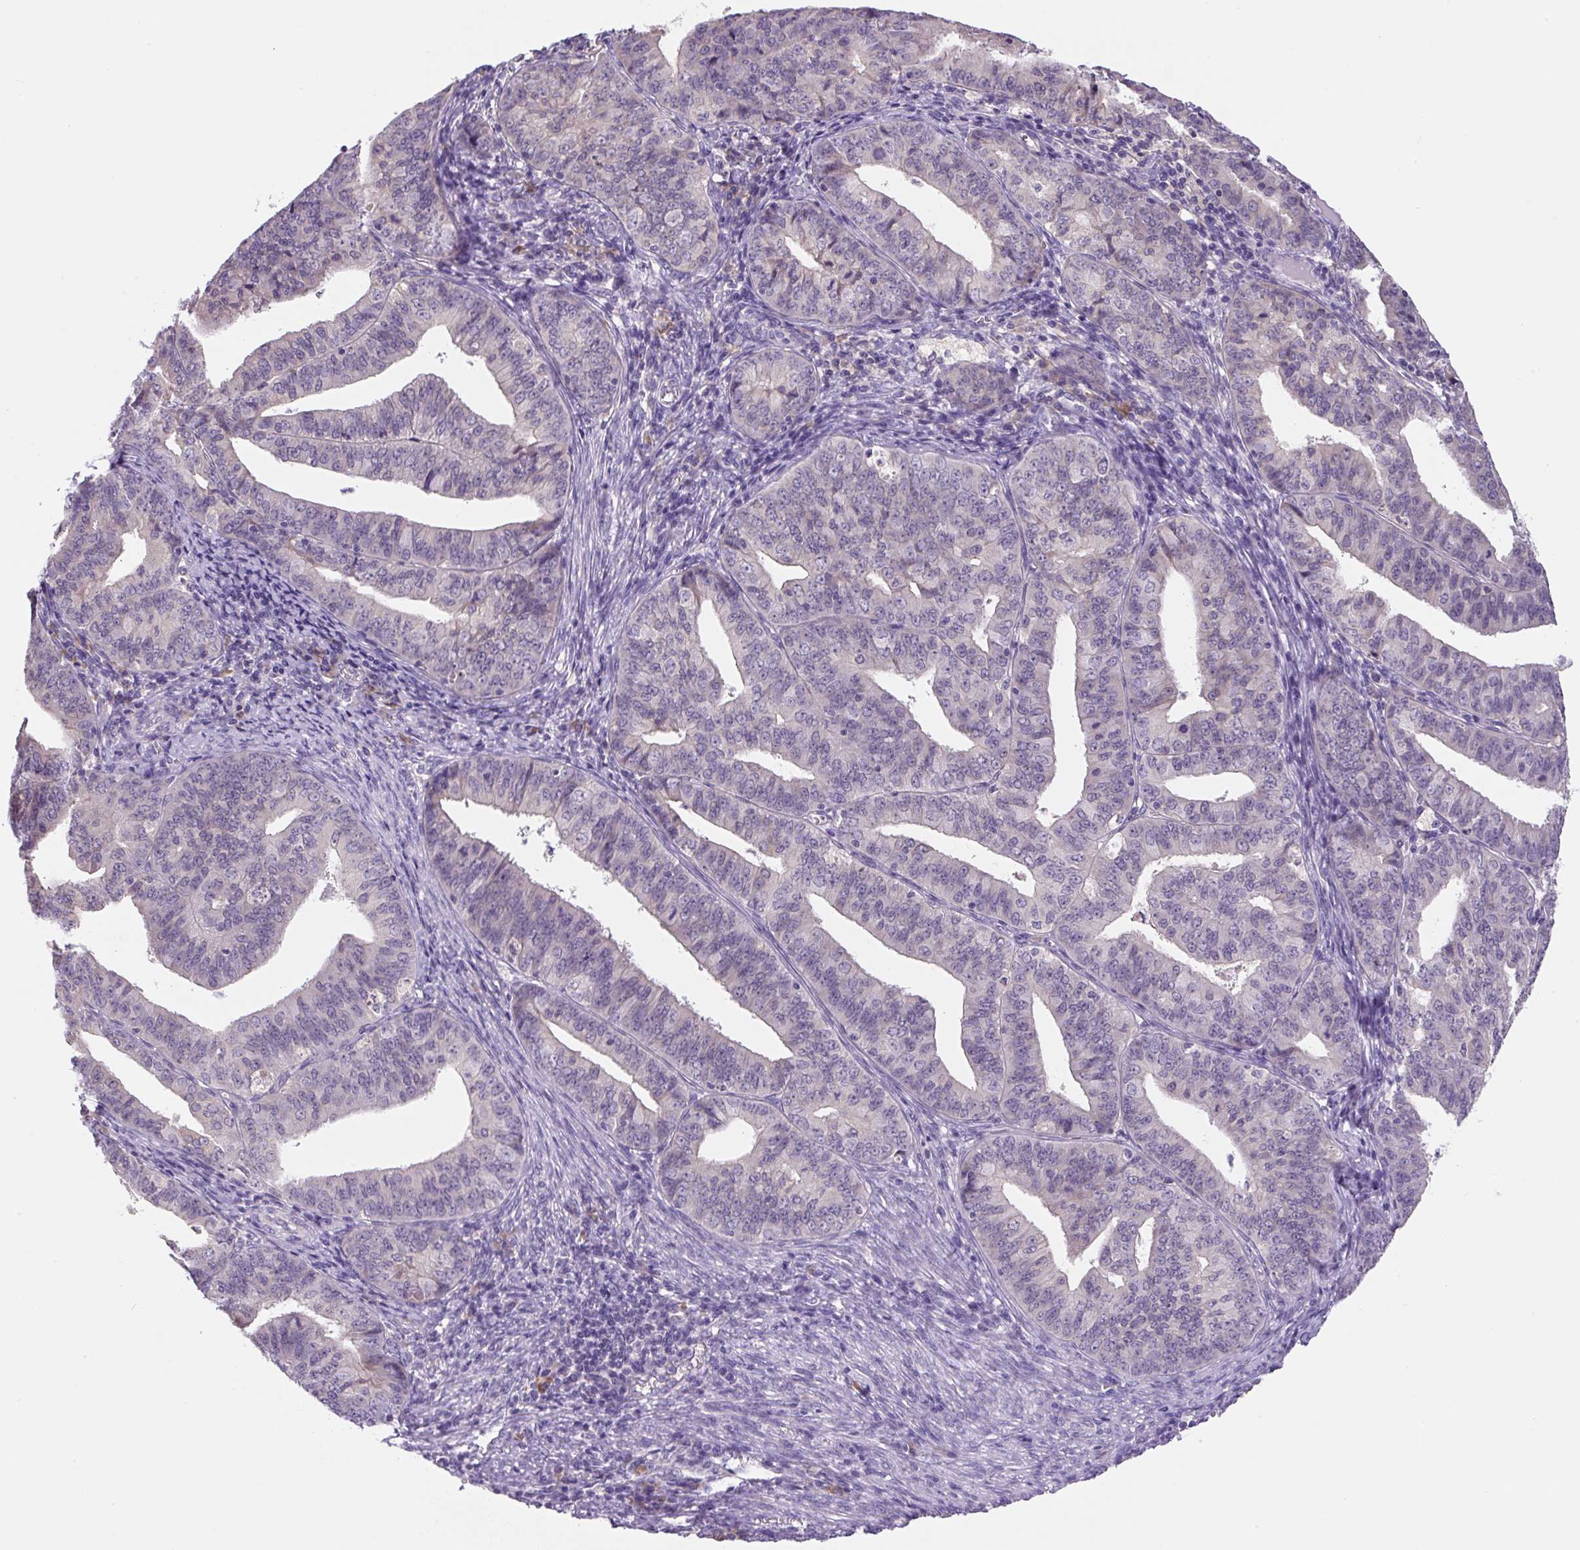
{"staining": {"intensity": "negative", "quantity": "none", "location": "none"}, "tissue": "endometrial cancer", "cell_type": "Tumor cells", "image_type": "cancer", "snomed": [{"axis": "morphology", "description": "Adenocarcinoma, NOS"}, {"axis": "topography", "description": "Endometrium"}], "caption": "A high-resolution photomicrograph shows IHC staining of endometrial cancer, which reveals no significant expression in tumor cells. (Stains: DAB immunohistochemistry with hematoxylin counter stain, Microscopy: brightfield microscopy at high magnification).", "gene": "FZD5", "patient": {"sex": "female", "age": 73}}